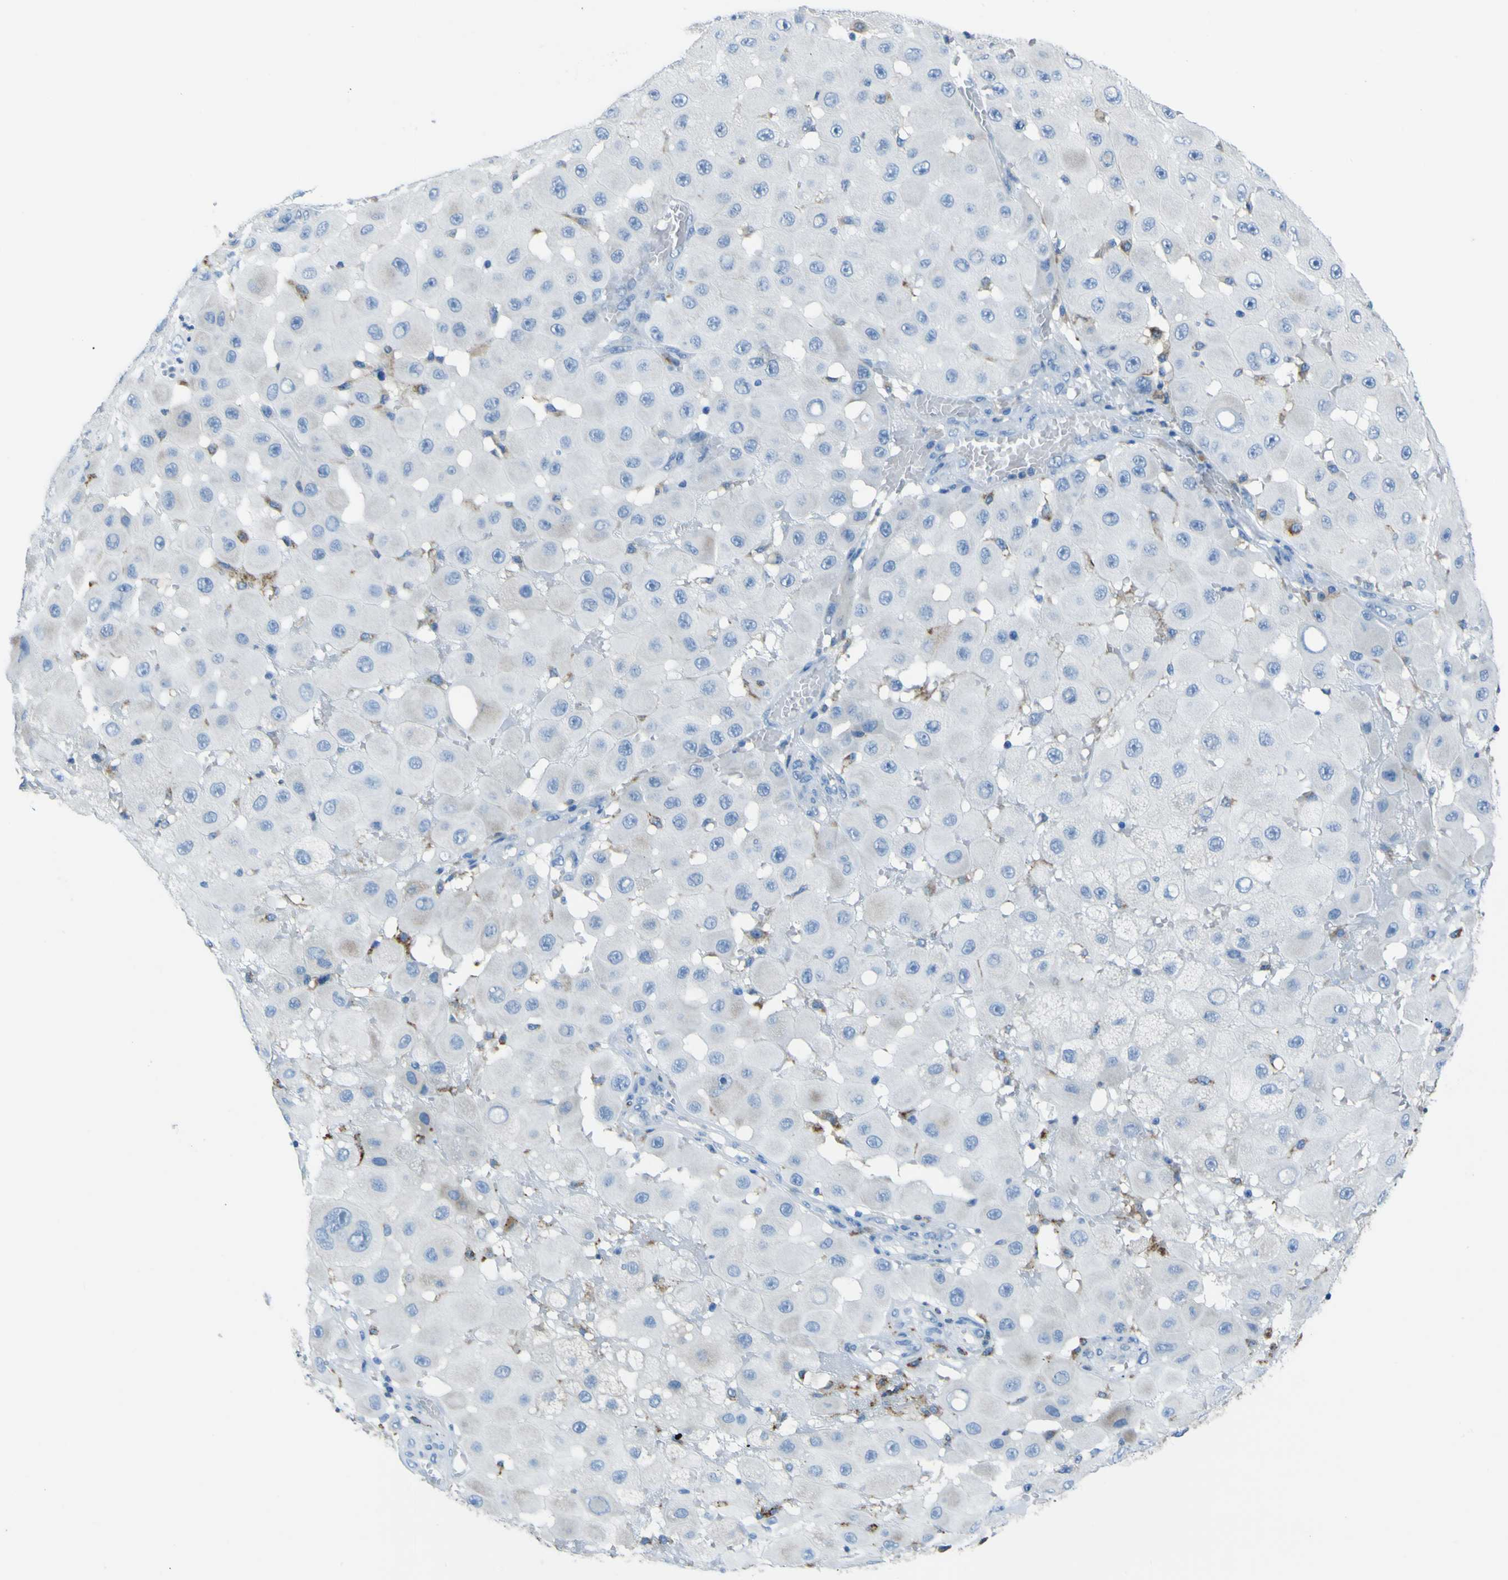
{"staining": {"intensity": "weak", "quantity": "<25%", "location": "cytoplasmic/membranous"}, "tissue": "melanoma", "cell_type": "Tumor cells", "image_type": "cancer", "snomed": [{"axis": "morphology", "description": "Malignant melanoma, NOS"}, {"axis": "topography", "description": "Skin"}], "caption": "Immunohistochemistry (IHC) micrograph of neoplastic tissue: human melanoma stained with DAB demonstrates no significant protein positivity in tumor cells.", "gene": "ACSL1", "patient": {"sex": "female", "age": 81}}